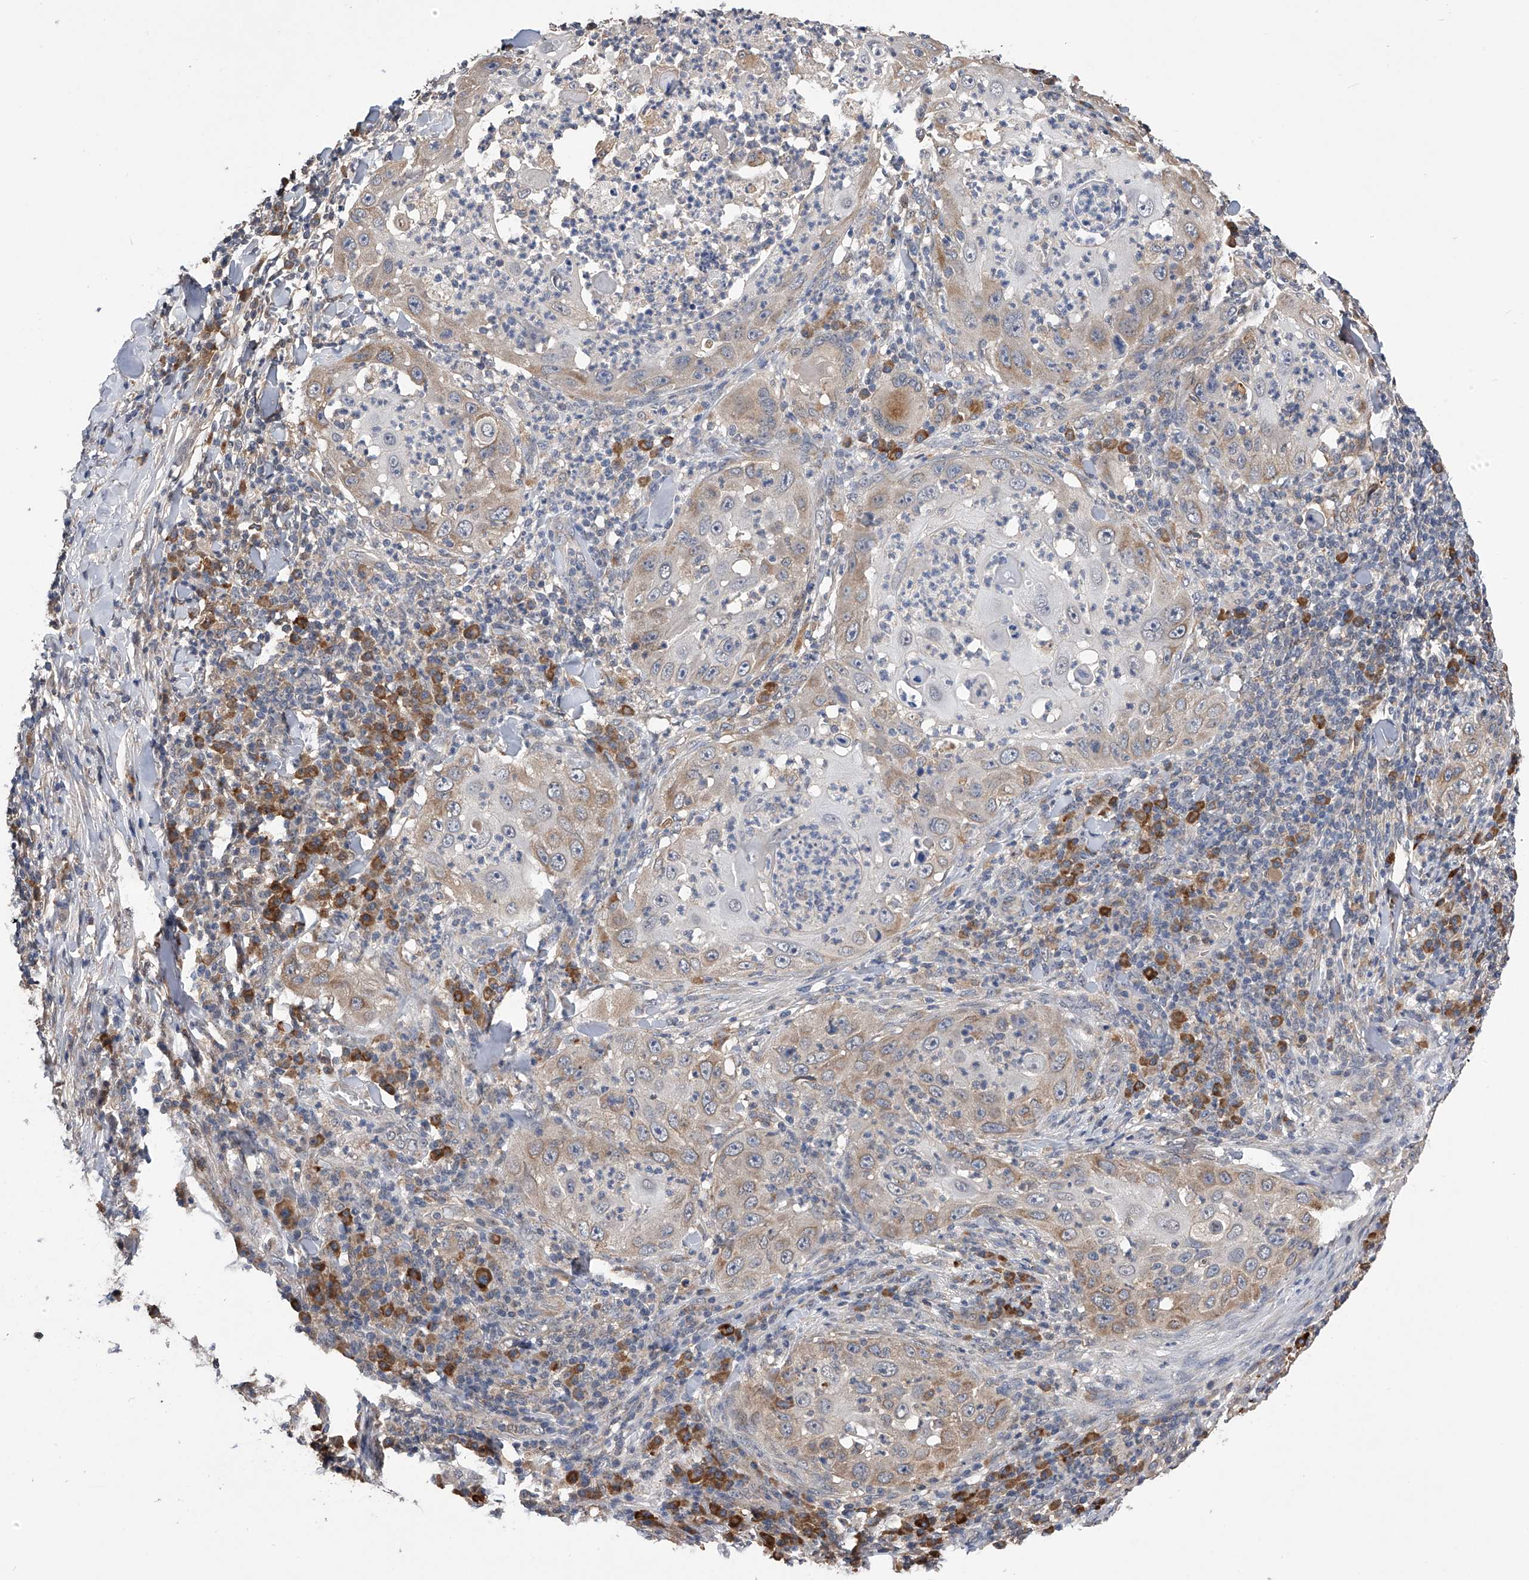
{"staining": {"intensity": "moderate", "quantity": "<25%", "location": "cytoplasmic/membranous"}, "tissue": "skin cancer", "cell_type": "Tumor cells", "image_type": "cancer", "snomed": [{"axis": "morphology", "description": "Squamous cell carcinoma, NOS"}, {"axis": "topography", "description": "Skin"}], "caption": "The image demonstrates a brown stain indicating the presence of a protein in the cytoplasmic/membranous of tumor cells in squamous cell carcinoma (skin).", "gene": "SPOCK1", "patient": {"sex": "female", "age": 44}}